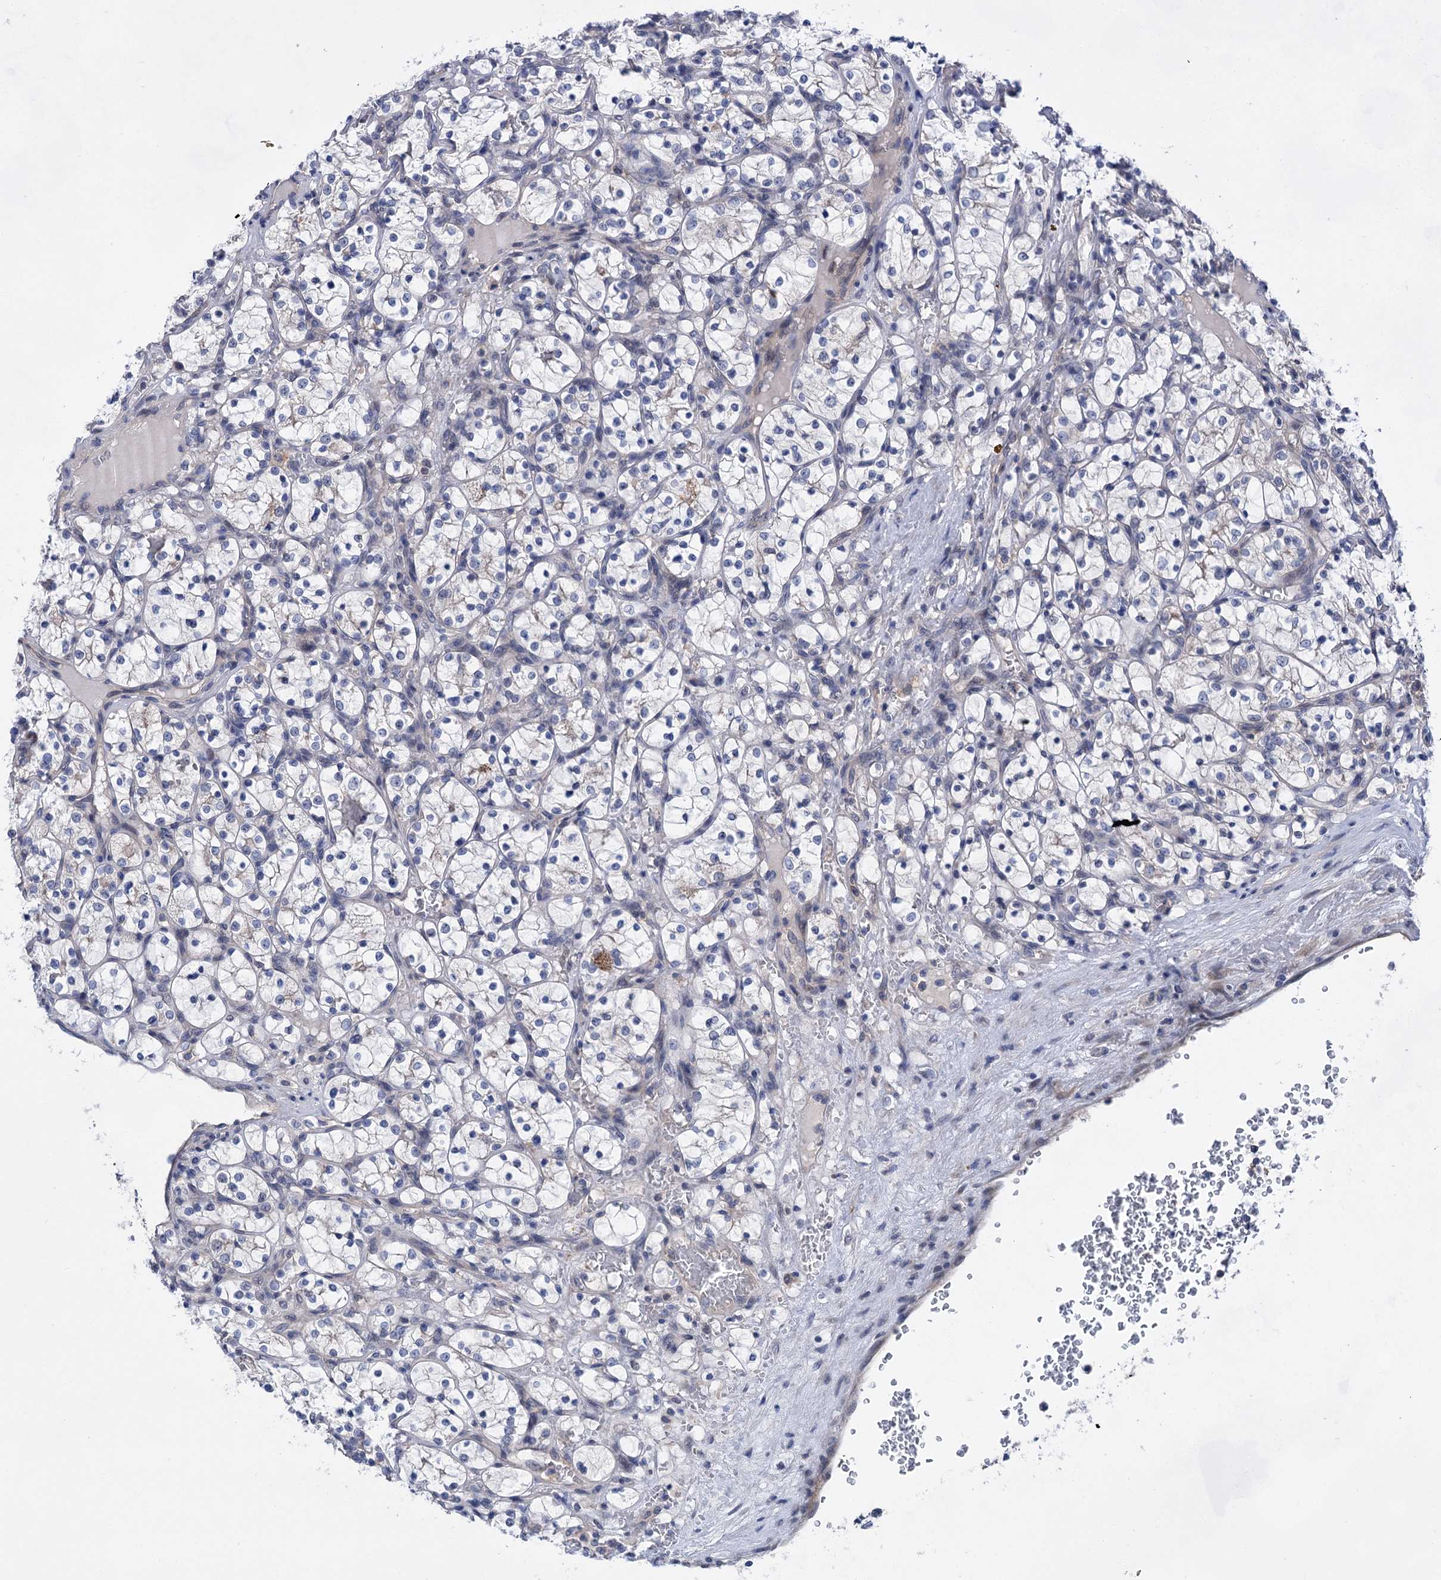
{"staining": {"intensity": "negative", "quantity": "none", "location": "none"}, "tissue": "renal cancer", "cell_type": "Tumor cells", "image_type": "cancer", "snomed": [{"axis": "morphology", "description": "Adenocarcinoma, NOS"}, {"axis": "topography", "description": "Kidney"}], "caption": "Immunohistochemistry photomicrograph of neoplastic tissue: human renal cancer (adenocarcinoma) stained with DAB displays no significant protein positivity in tumor cells.", "gene": "MORN3", "patient": {"sex": "female", "age": 69}}